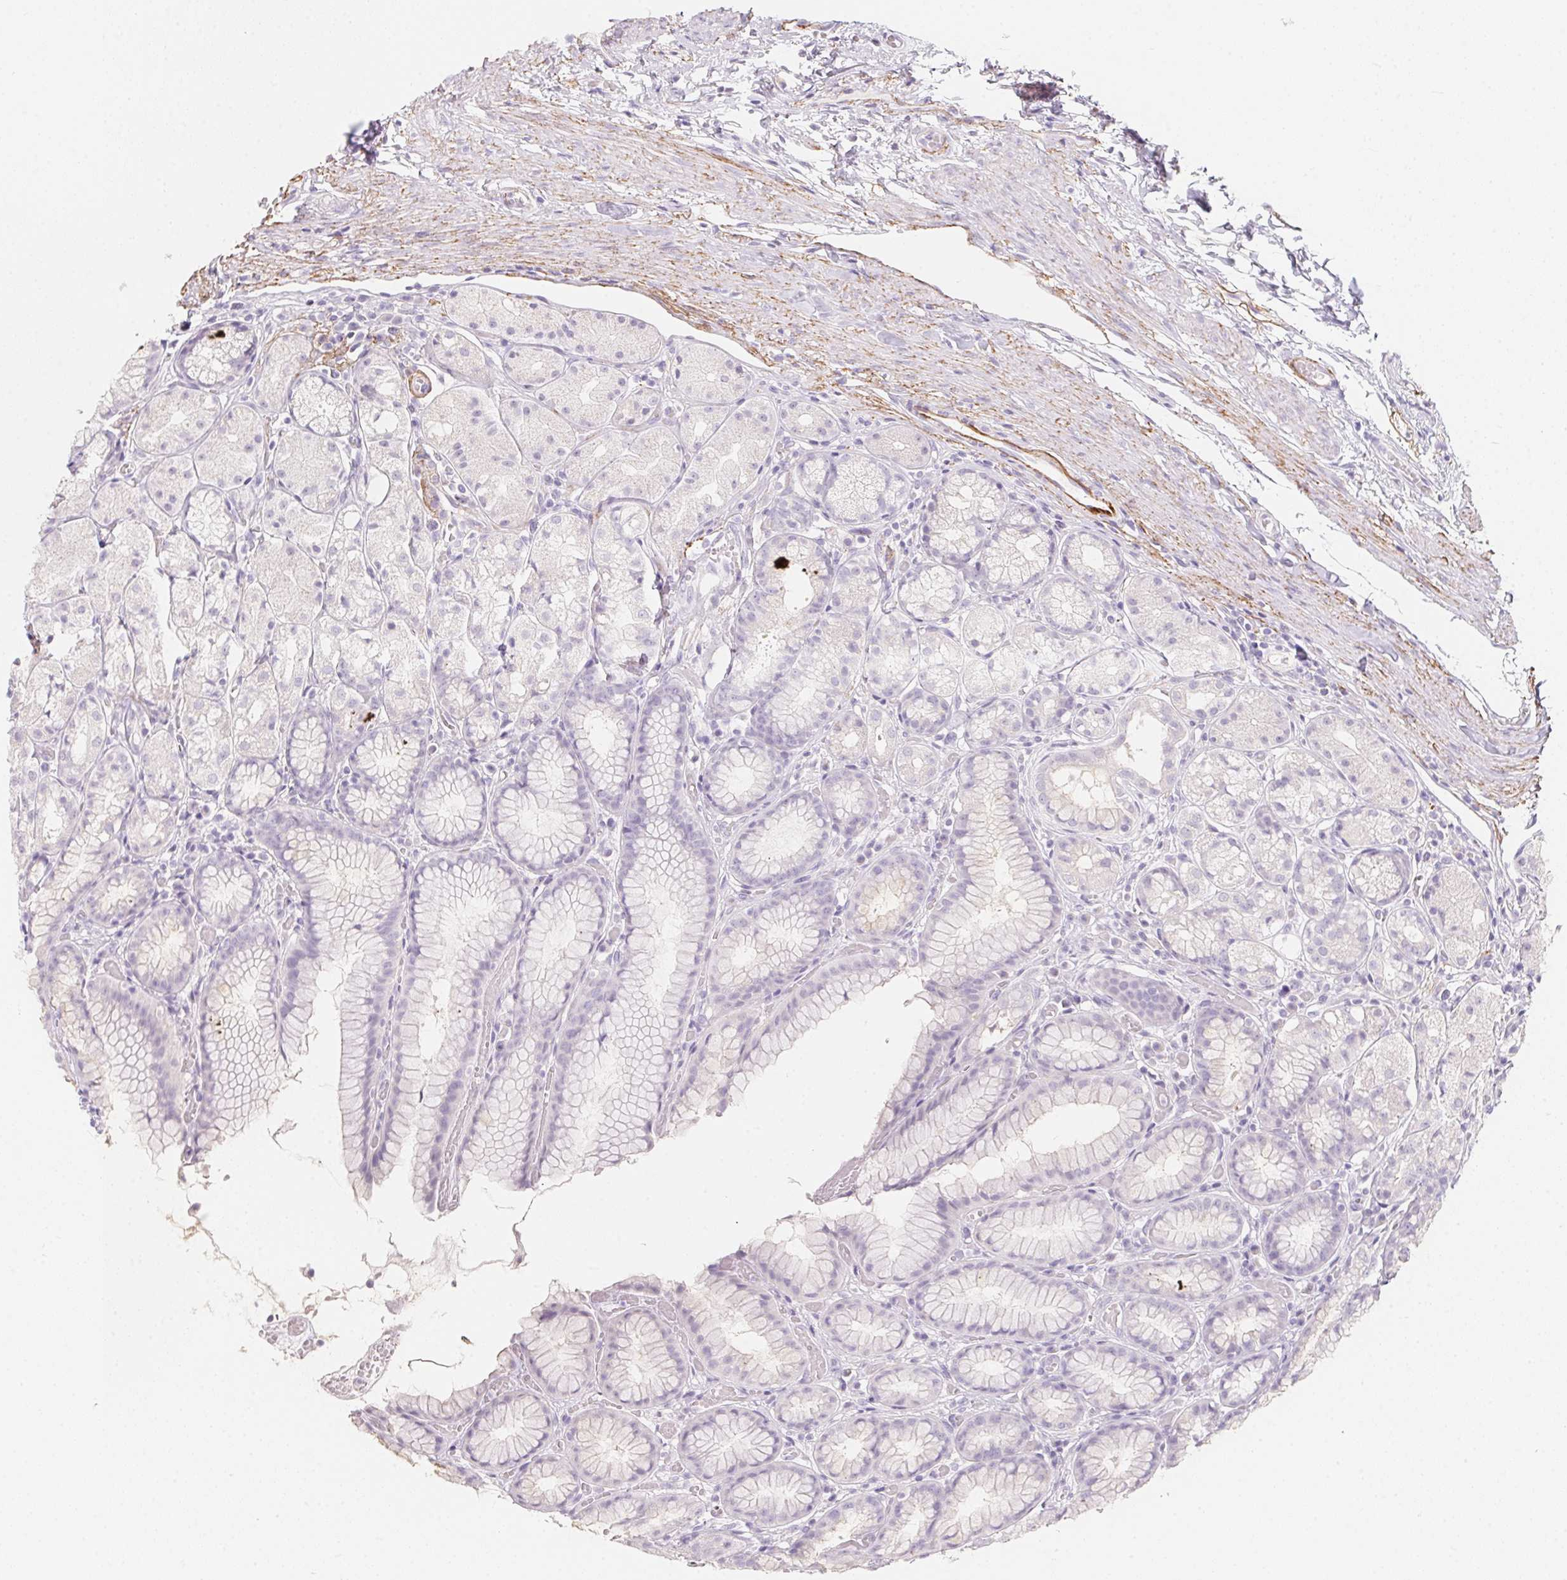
{"staining": {"intensity": "negative", "quantity": "none", "location": "none"}, "tissue": "stomach", "cell_type": "Glandular cells", "image_type": "normal", "snomed": [{"axis": "morphology", "description": "Normal tissue, NOS"}, {"axis": "topography", "description": "Stomach"}], "caption": "IHC photomicrograph of benign stomach stained for a protein (brown), which reveals no positivity in glandular cells.", "gene": "MYL4", "patient": {"sex": "male", "age": 70}}